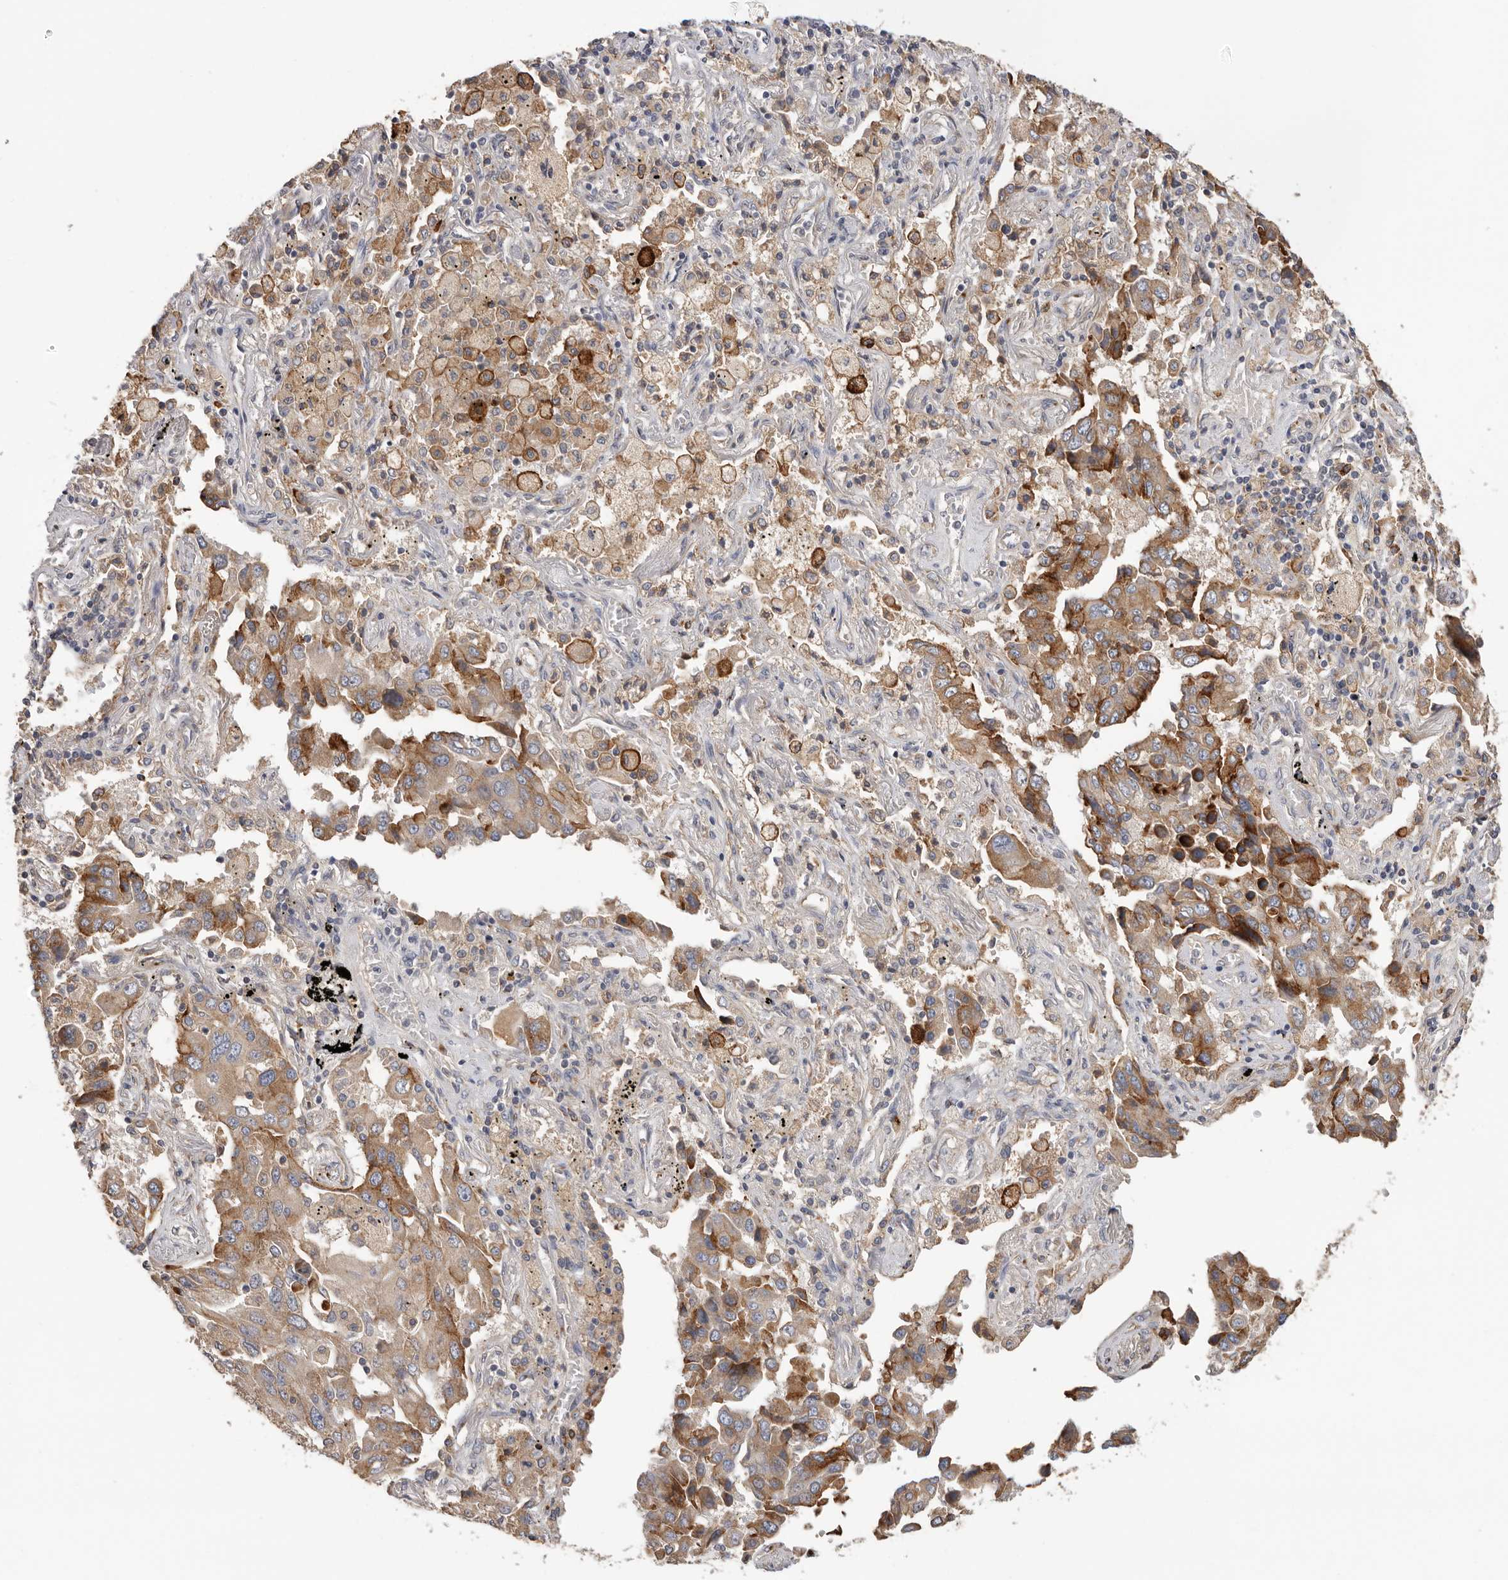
{"staining": {"intensity": "moderate", "quantity": ">75%", "location": "cytoplasmic/membranous"}, "tissue": "lung cancer", "cell_type": "Tumor cells", "image_type": "cancer", "snomed": [{"axis": "morphology", "description": "Adenocarcinoma, NOS"}, {"axis": "topography", "description": "Lung"}], "caption": "Tumor cells show medium levels of moderate cytoplasmic/membranous expression in approximately >75% of cells in human lung cancer.", "gene": "TFRC", "patient": {"sex": "female", "age": 65}}